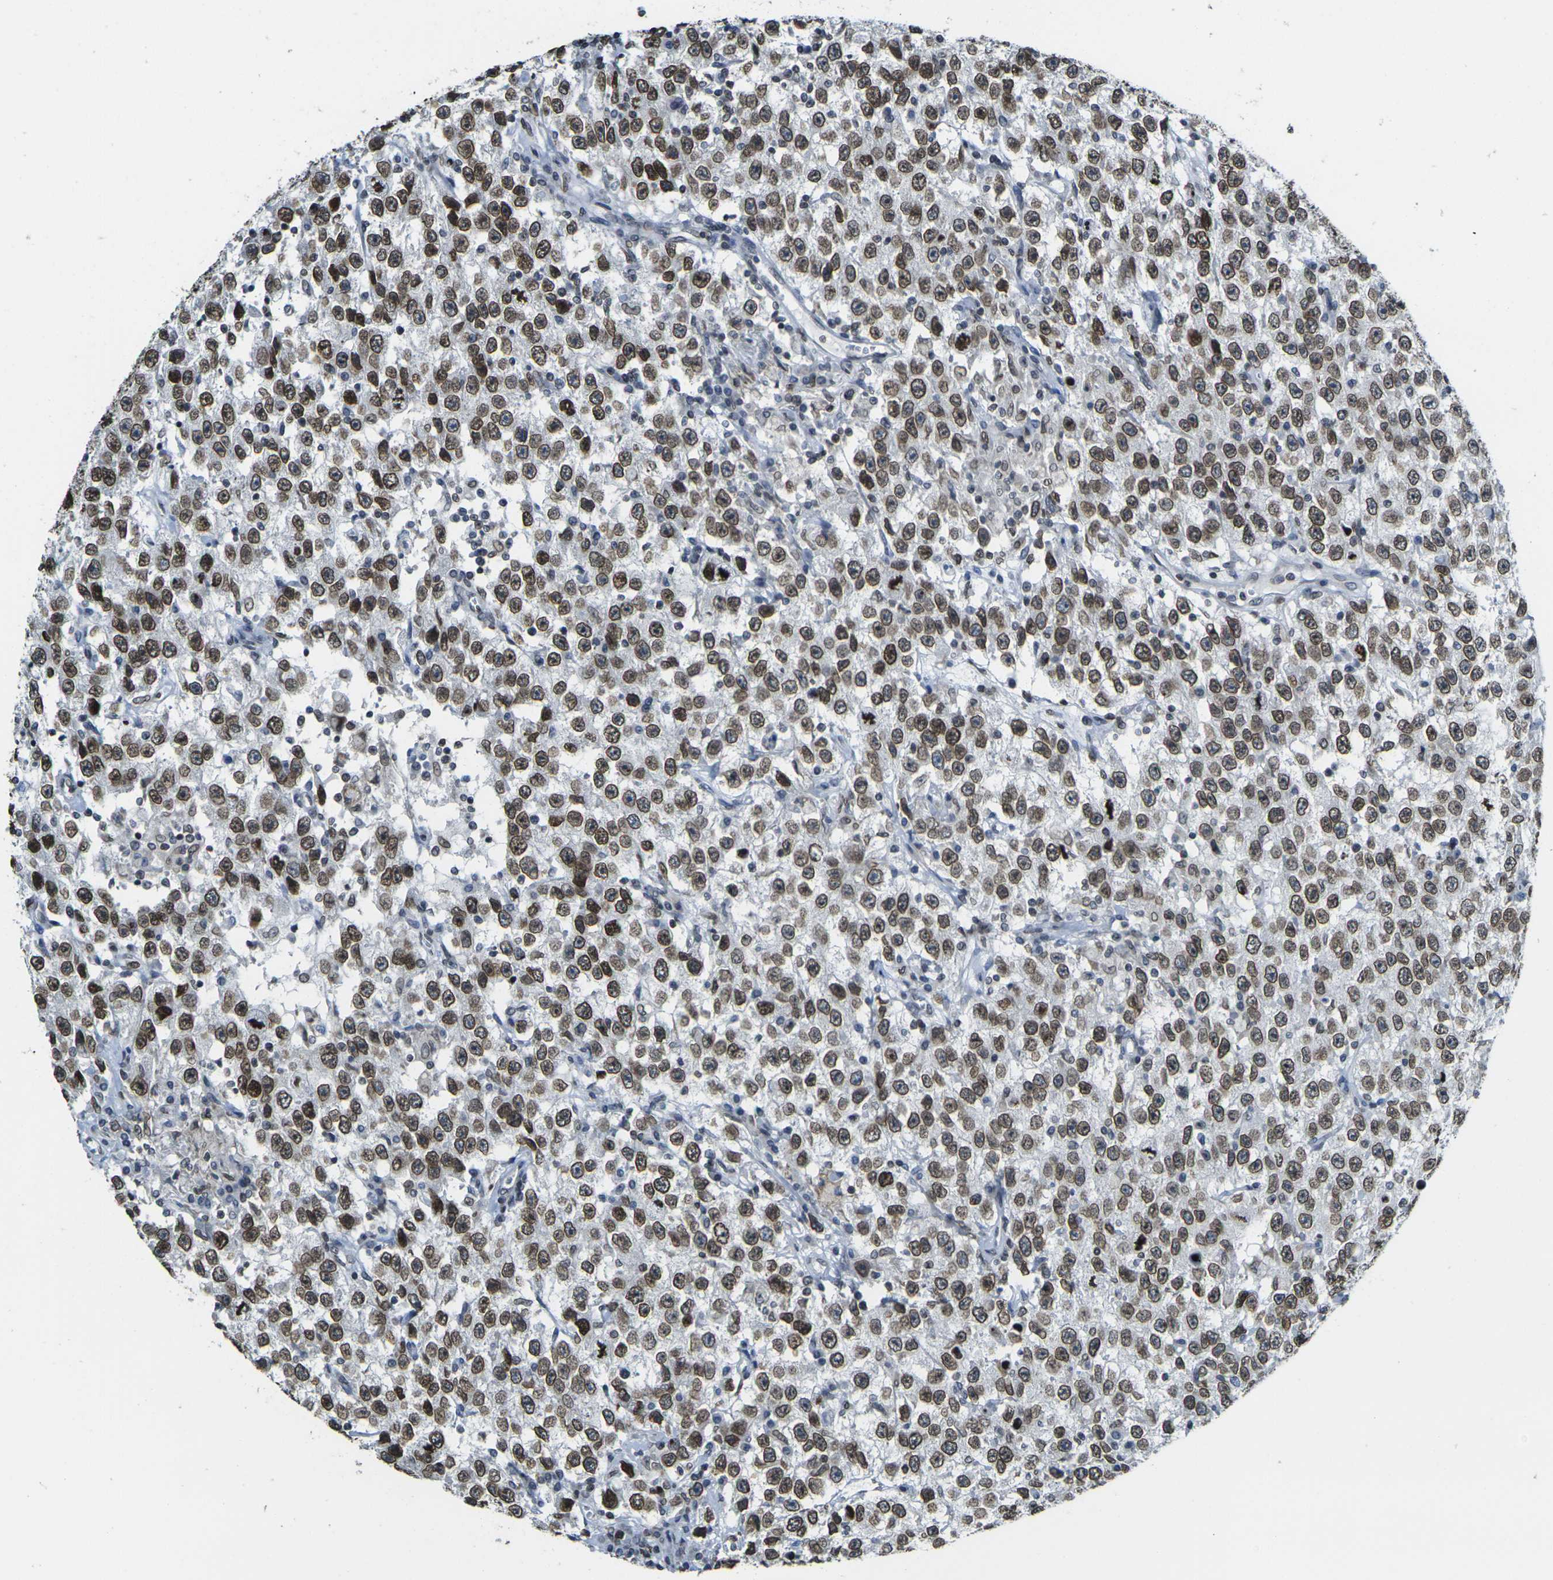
{"staining": {"intensity": "strong", "quantity": ">75%", "location": "cytoplasmic/membranous,nuclear"}, "tissue": "testis cancer", "cell_type": "Tumor cells", "image_type": "cancer", "snomed": [{"axis": "morphology", "description": "Seminoma, NOS"}, {"axis": "topography", "description": "Testis"}], "caption": "This is an image of immunohistochemistry (IHC) staining of testis cancer, which shows strong expression in the cytoplasmic/membranous and nuclear of tumor cells.", "gene": "BRDT", "patient": {"sex": "male", "age": 41}}